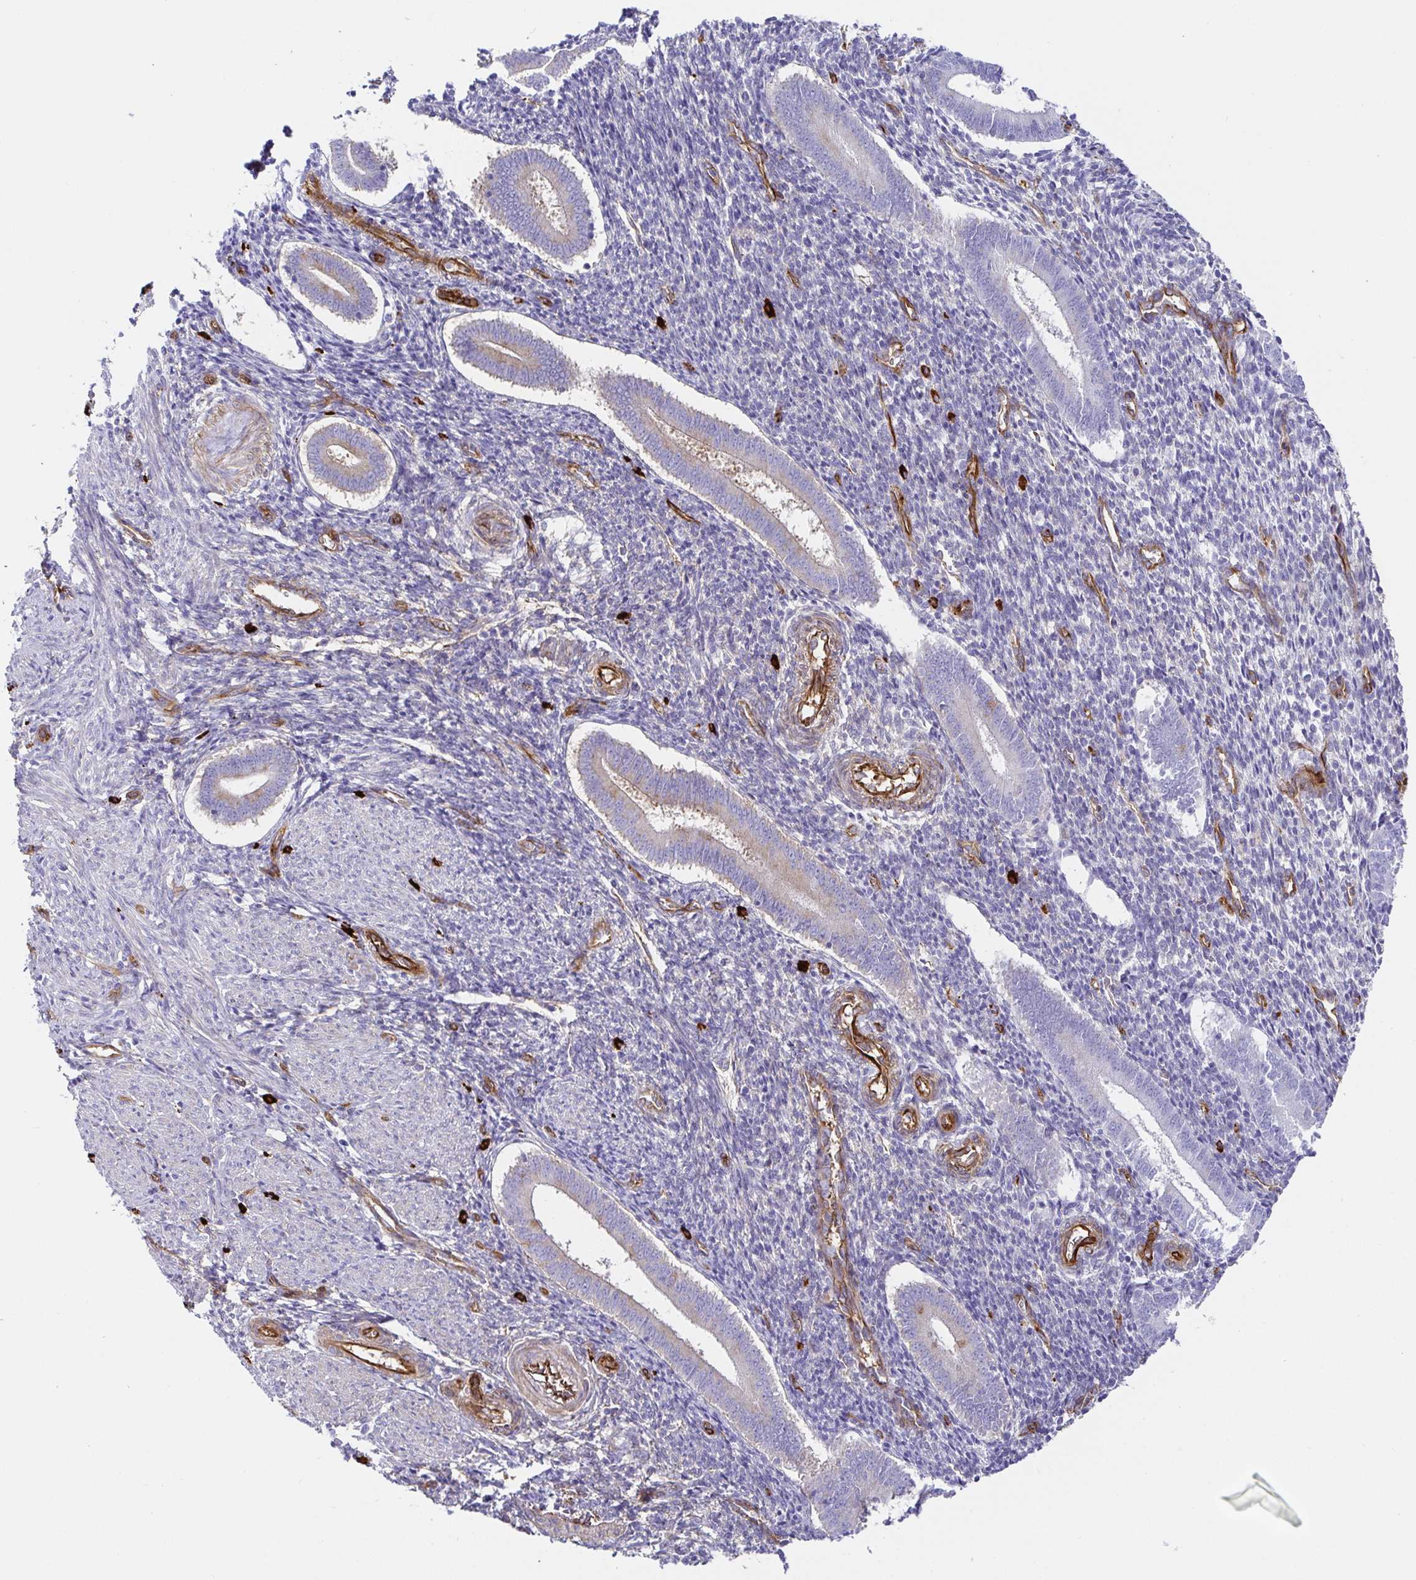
{"staining": {"intensity": "negative", "quantity": "none", "location": "none"}, "tissue": "endometrium", "cell_type": "Cells in endometrial stroma", "image_type": "normal", "snomed": [{"axis": "morphology", "description": "Normal tissue, NOS"}, {"axis": "topography", "description": "Endometrium"}], "caption": "IHC of unremarkable endometrium exhibits no expression in cells in endometrial stroma. (DAB IHC with hematoxylin counter stain).", "gene": "DOCK1", "patient": {"sex": "female", "age": 25}}